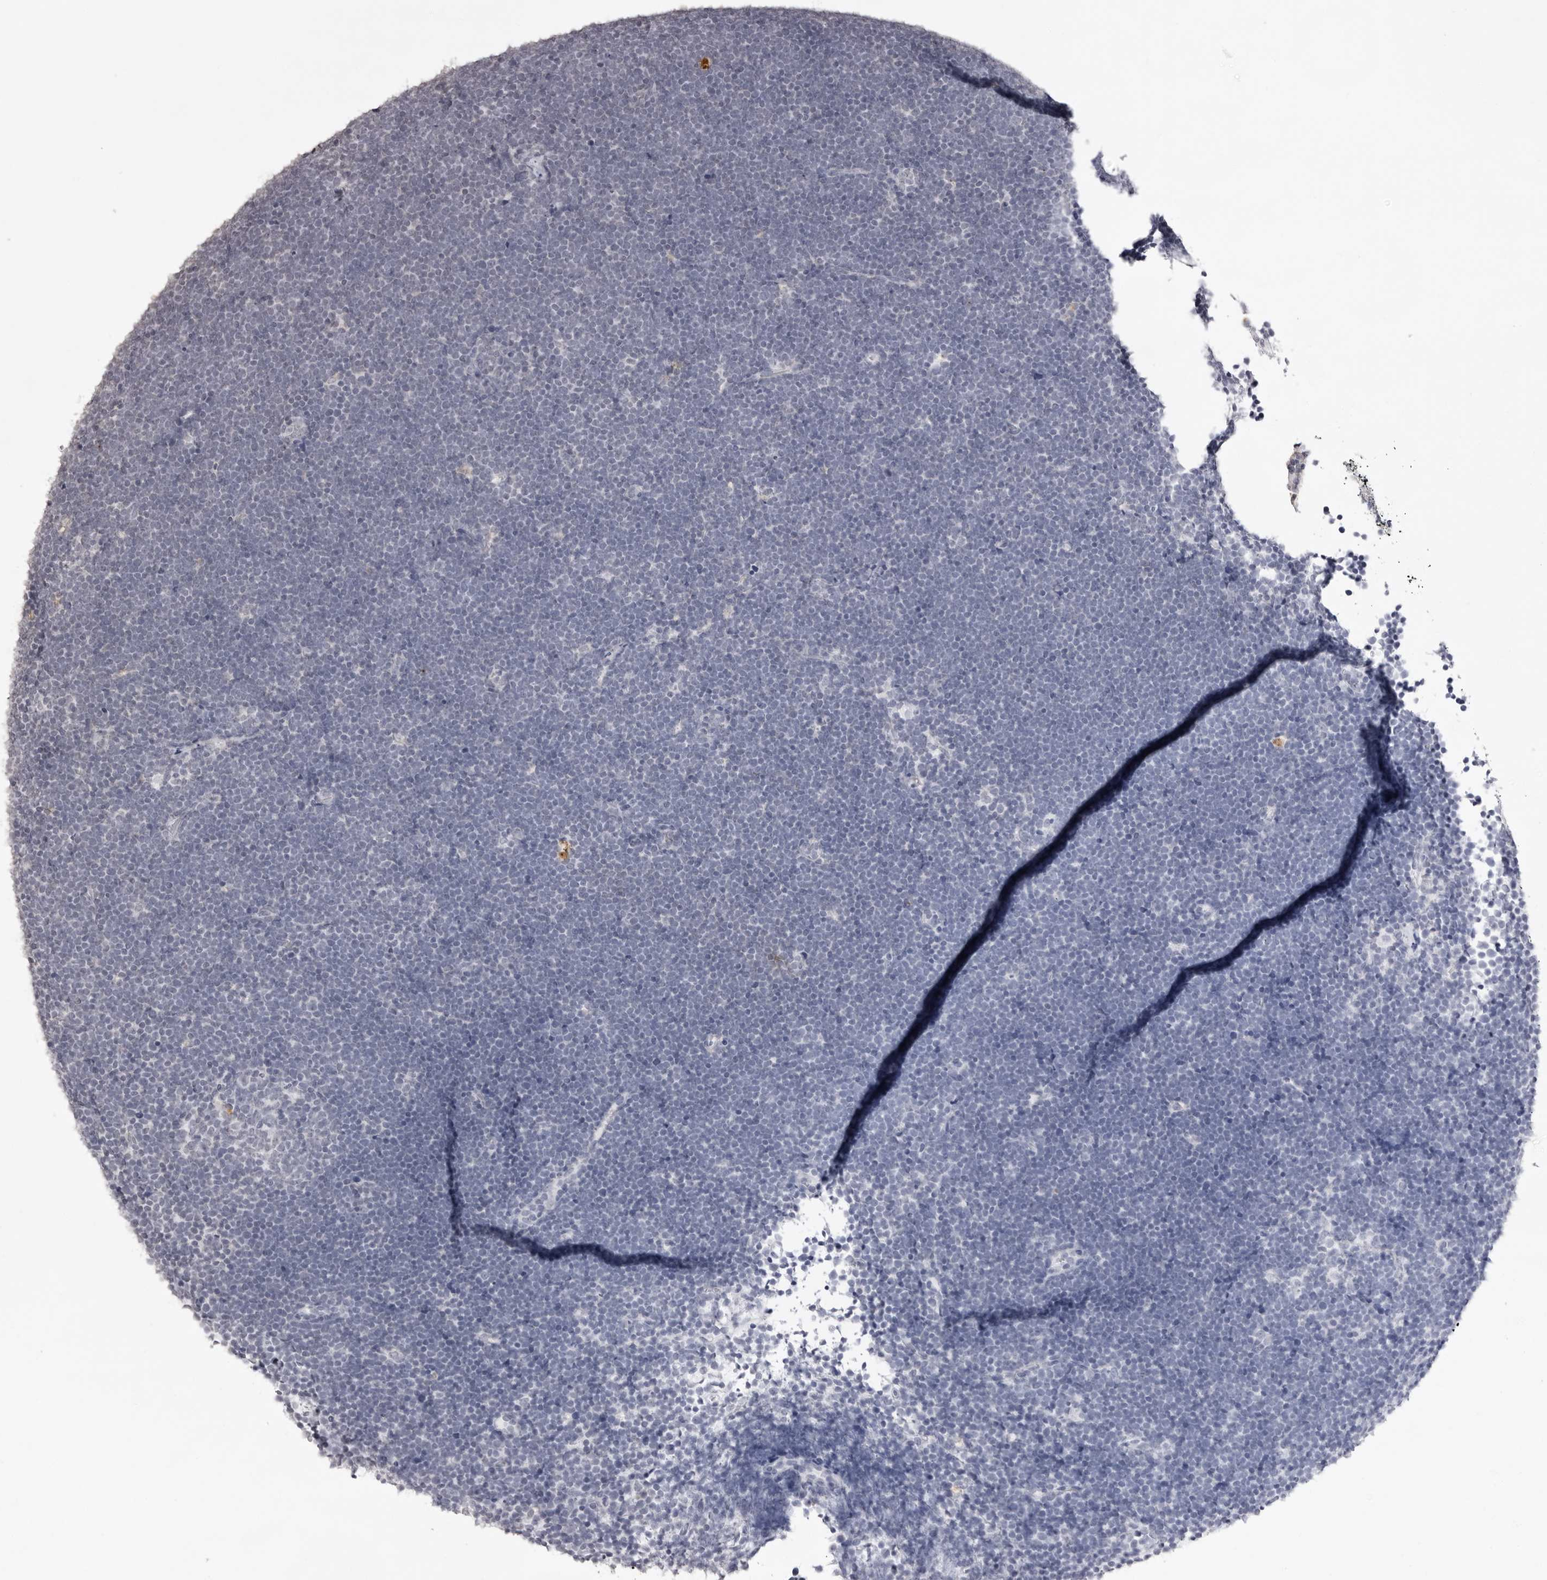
{"staining": {"intensity": "negative", "quantity": "none", "location": "none"}, "tissue": "lymphoma", "cell_type": "Tumor cells", "image_type": "cancer", "snomed": [{"axis": "morphology", "description": "Malignant lymphoma, non-Hodgkin's type, High grade"}, {"axis": "topography", "description": "Lymph node"}], "caption": "Immunohistochemistry of human malignant lymphoma, non-Hodgkin's type (high-grade) displays no positivity in tumor cells.", "gene": "NTM", "patient": {"sex": "male", "age": 13}}